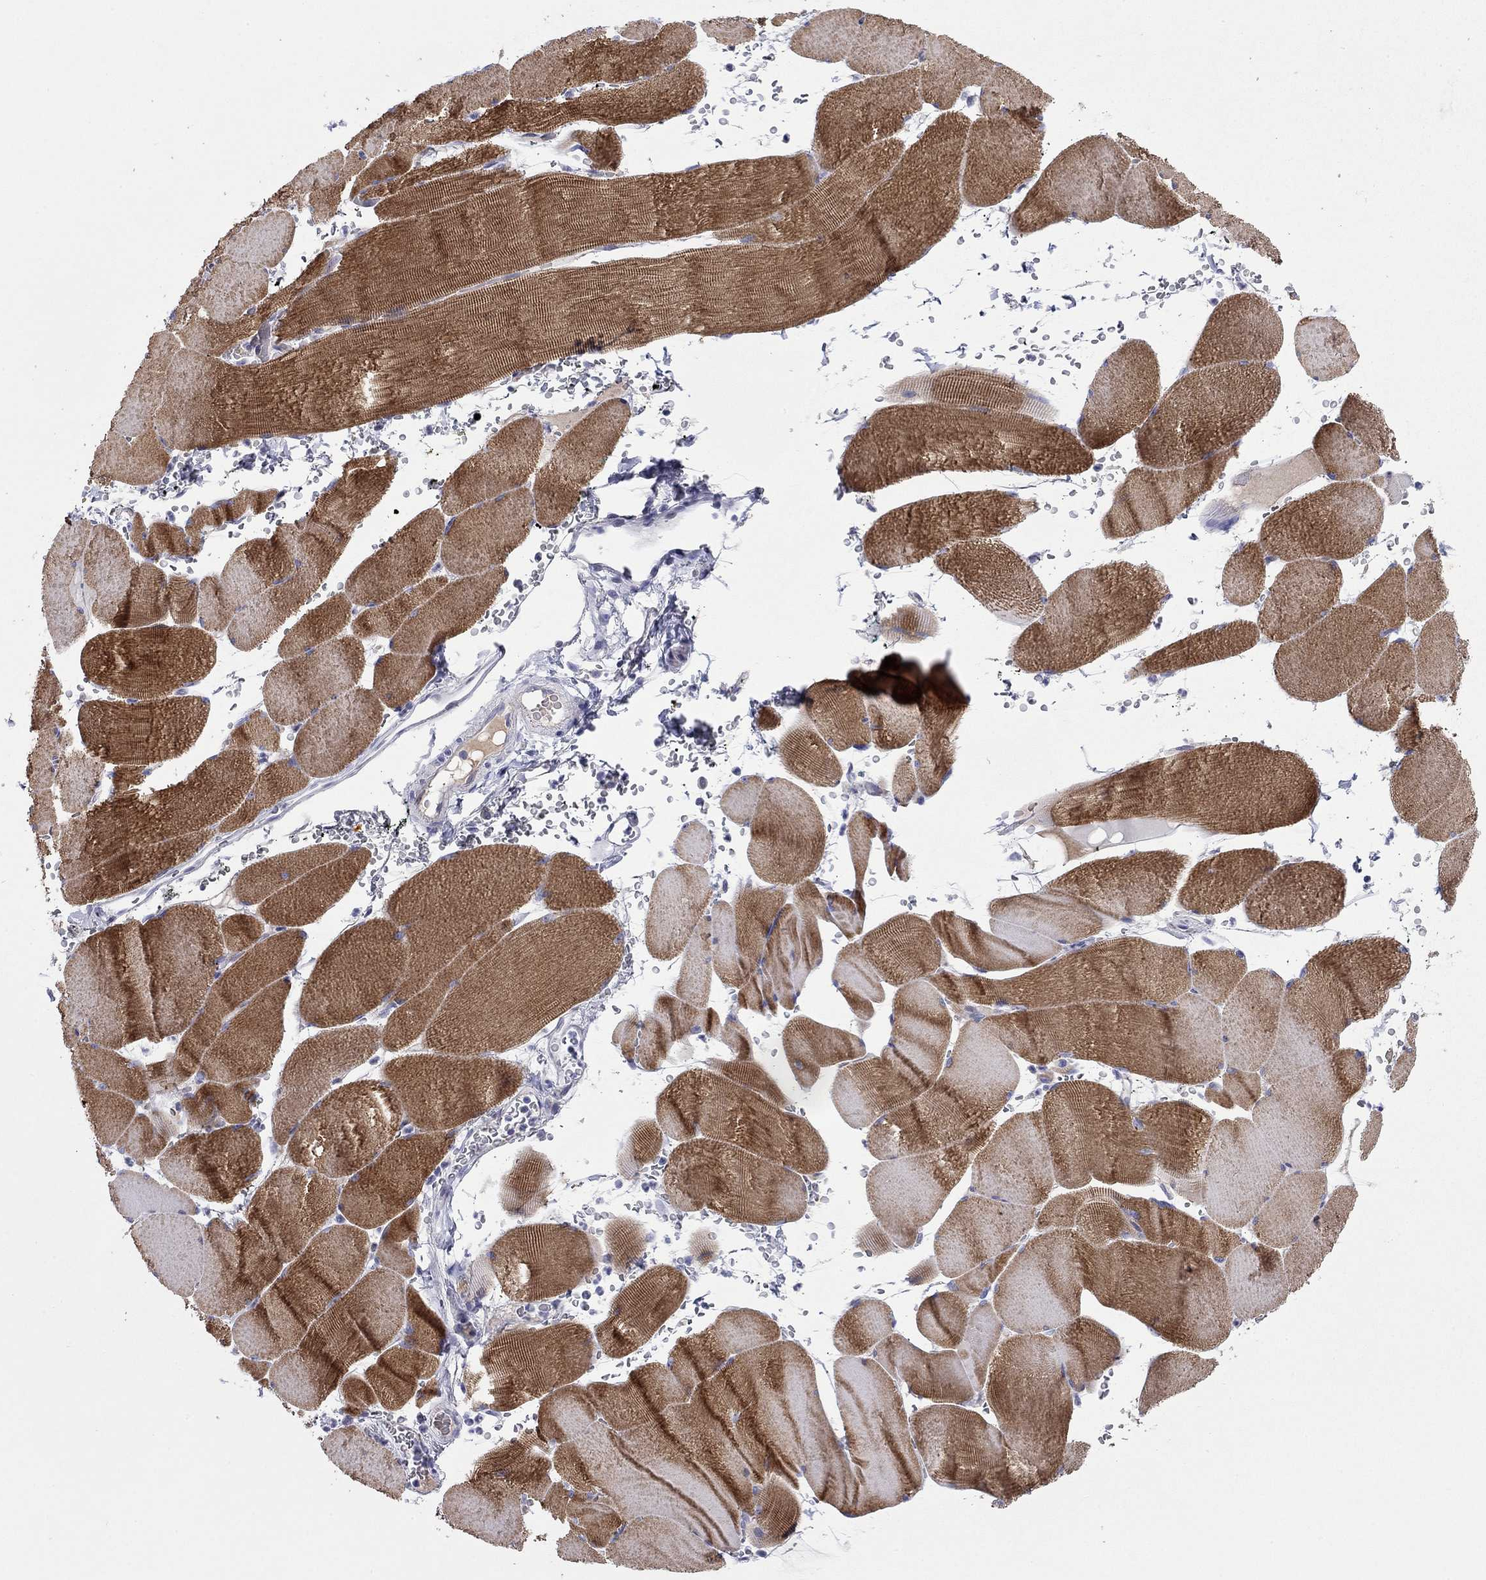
{"staining": {"intensity": "strong", "quantity": "25%-75%", "location": "cytoplasmic/membranous"}, "tissue": "skeletal muscle", "cell_type": "Myocytes", "image_type": "normal", "snomed": [{"axis": "morphology", "description": "Normal tissue, NOS"}, {"axis": "topography", "description": "Skeletal muscle"}], "caption": "The histopathology image exhibits immunohistochemical staining of benign skeletal muscle. There is strong cytoplasmic/membranous expression is present in about 25%-75% of myocytes. Using DAB (3,3'-diaminobenzidine) (brown) and hematoxylin (blue) stains, captured at high magnification using brightfield microscopy.", "gene": "CMYA5", "patient": {"sex": "male", "age": 56}}